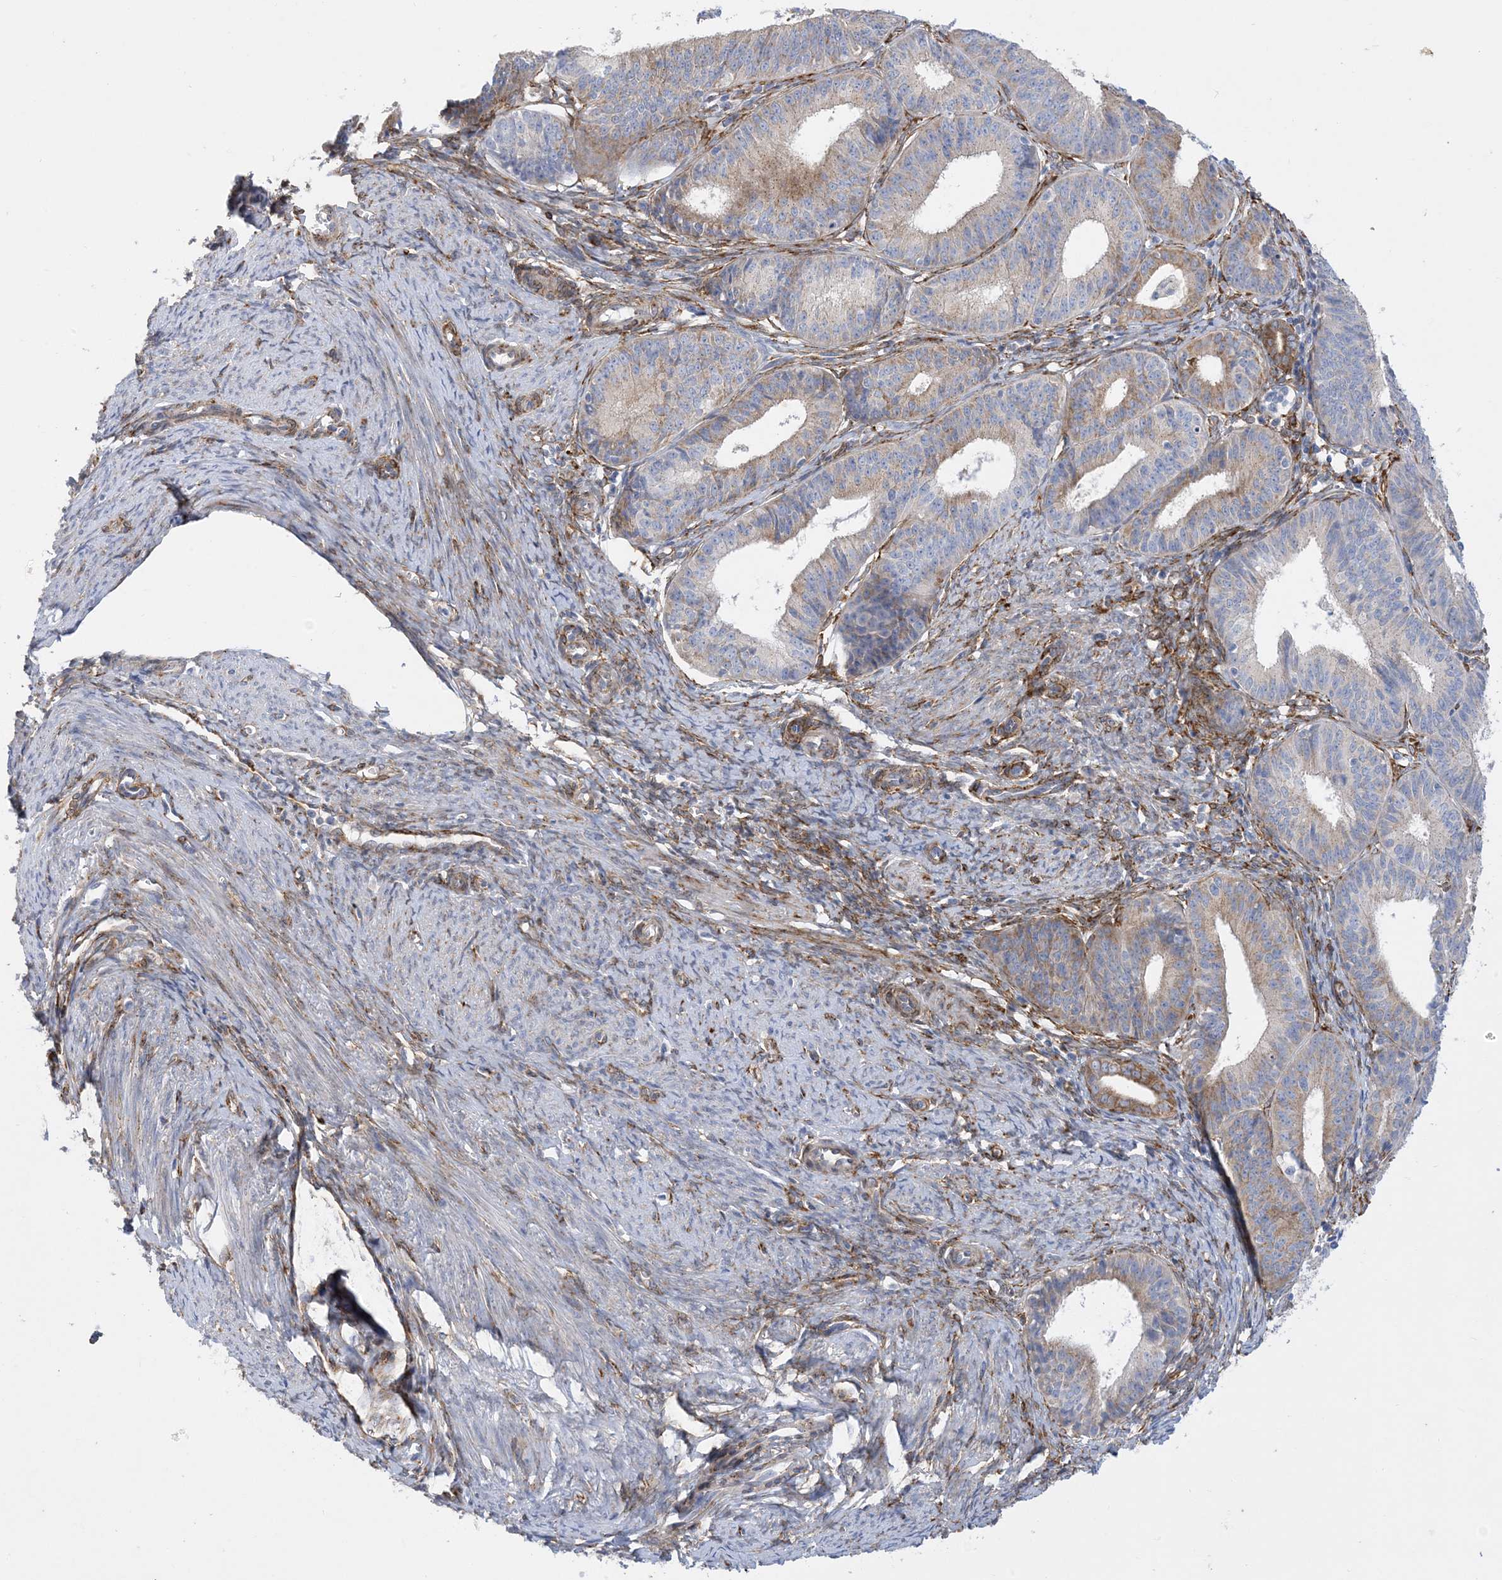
{"staining": {"intensity": "weak", "quantity": "25%-75%", "location": "cytoplasmic/membranous"}, "tissue": "endometrial cancer", "cell_type": "Tumor cells", "image_type": "cancer", "snomed": [{"axis": "morphology", "description": "Adenocarcinoma, NOS"}, {"axis": "topography", "description": "Endometrium"}], "caption": "Endometrial cancer (adenocarcinoma) stained for a protein (brown) shows weak cytoplasmic/membranous positive expression in approximately 25%-75% of tumor cells.", "gene": "RBMS3", "patient": {"sex": "female", "age": 51}}